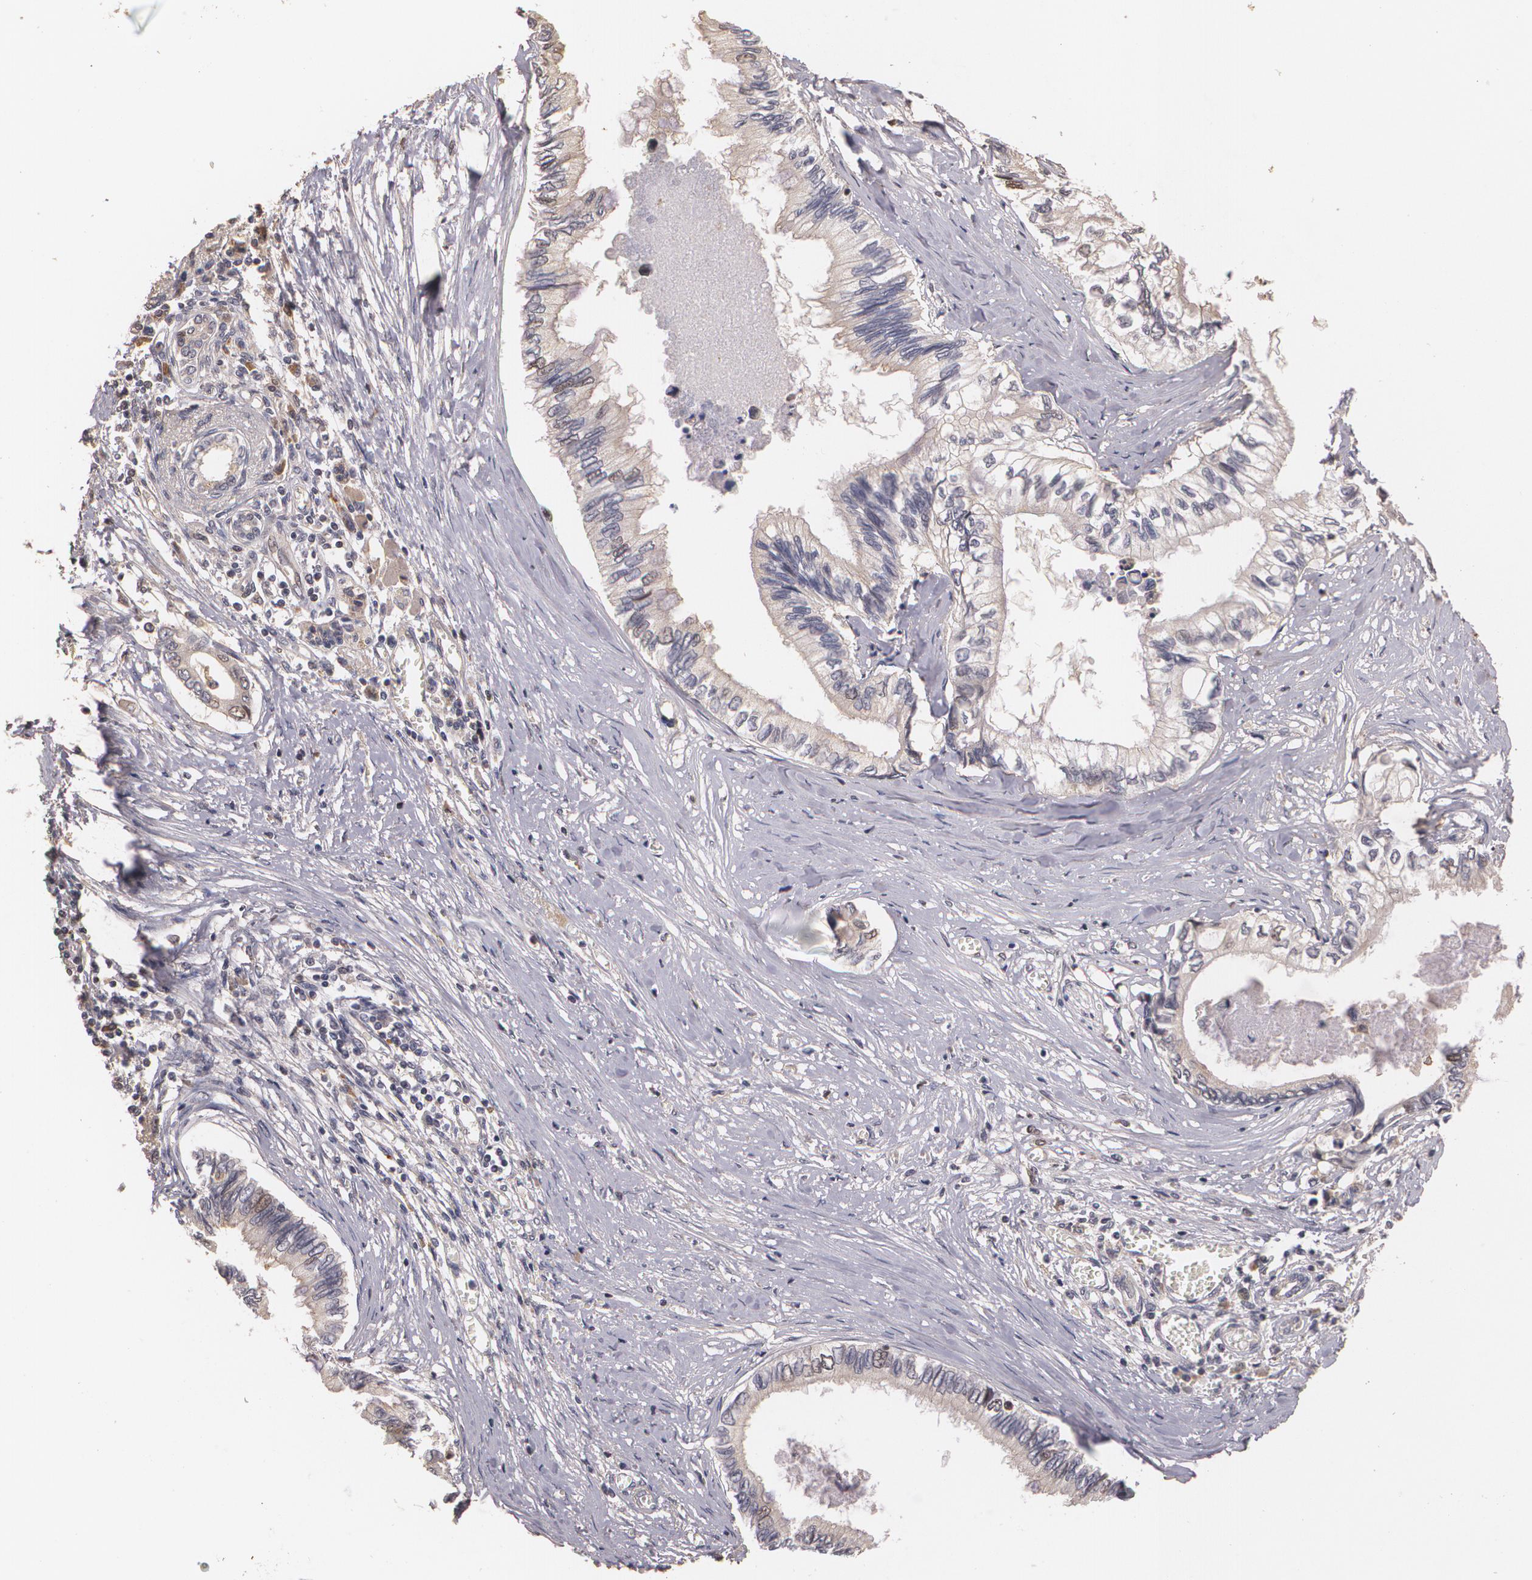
{"staining": {"intensity": "weak", "quantity": "25%-75%", "location": "cytoplasmic/membranous,nuclear"}, "tissue": "pancreatic cancer", "cell_type": "Tumor cells", "image_type": "cancer", "snomed": [{"axis": "morphology", "description": "Adenocarcinoma, NOS"}, {"axis": "topography", "description": "Pancreas"}], "caption": "Human adenocarcinoma (pancreatic) stained for a protein (brown) shows weak cytoplasmic/membranous and nuclear positive staining in about 25%-75% of tumor cells.", "gene": "BRCA1", "patient": {"sex": "female", "age": 66}}